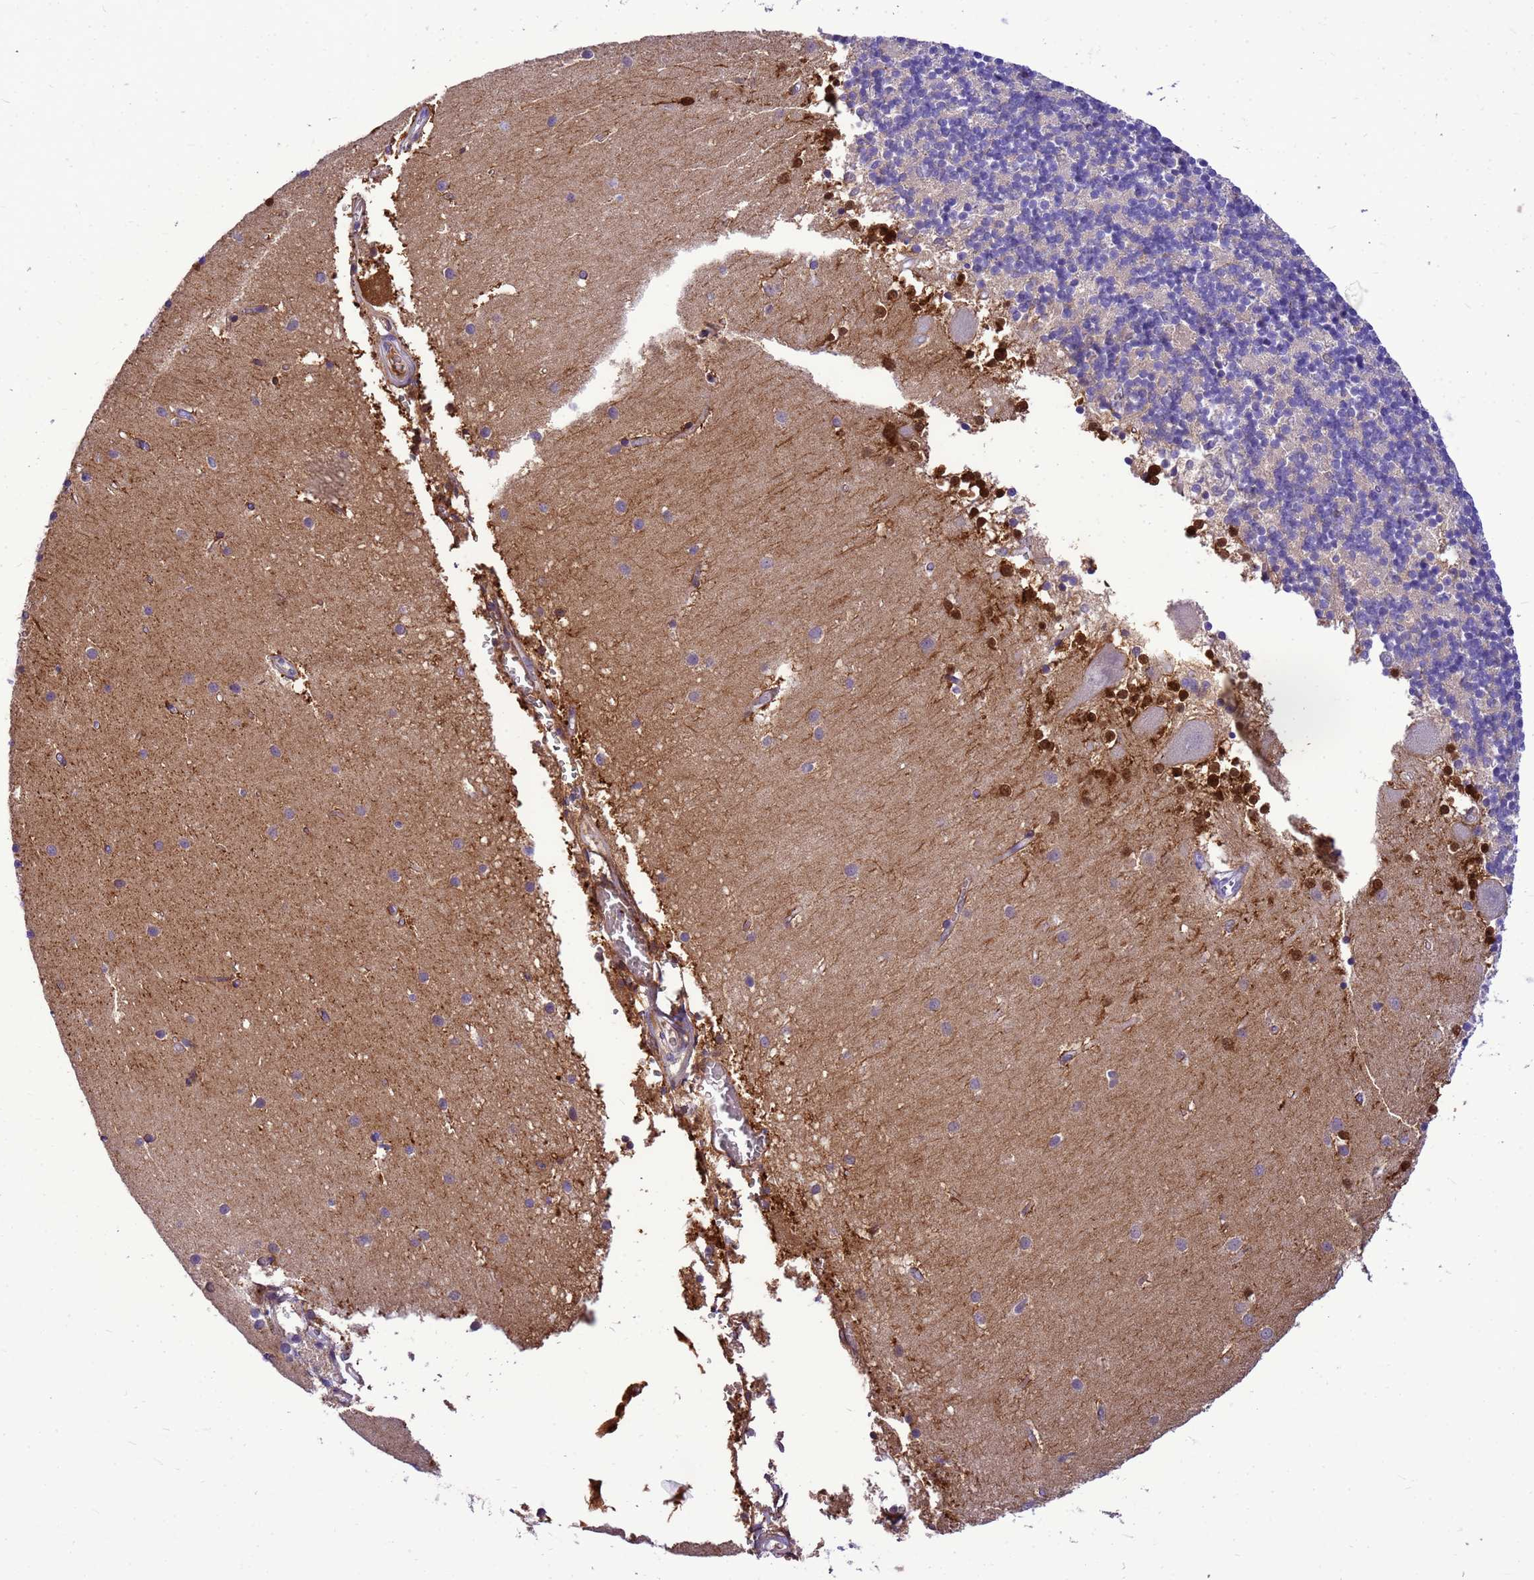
{"staining": {"intensity": "negative", "quantity": "none", "location": "none"}, "tissue": "cerebellum", "cell_type": "Cells in granular layer", "image_type": "normal", "snomed": [{"axis": "morphology", "description": "Normal tissue, NOS"}, {"axis": "topography", "description": "Cerebellum"}], "caption": "This is a photomicrograph of immunohistochemistry (IHC) staining of unremarkable cerebellum, which shows no staining in cells in granular layer.", "gene": "ADAMTS7", "patient": {"sex": "male", "age": 54}}